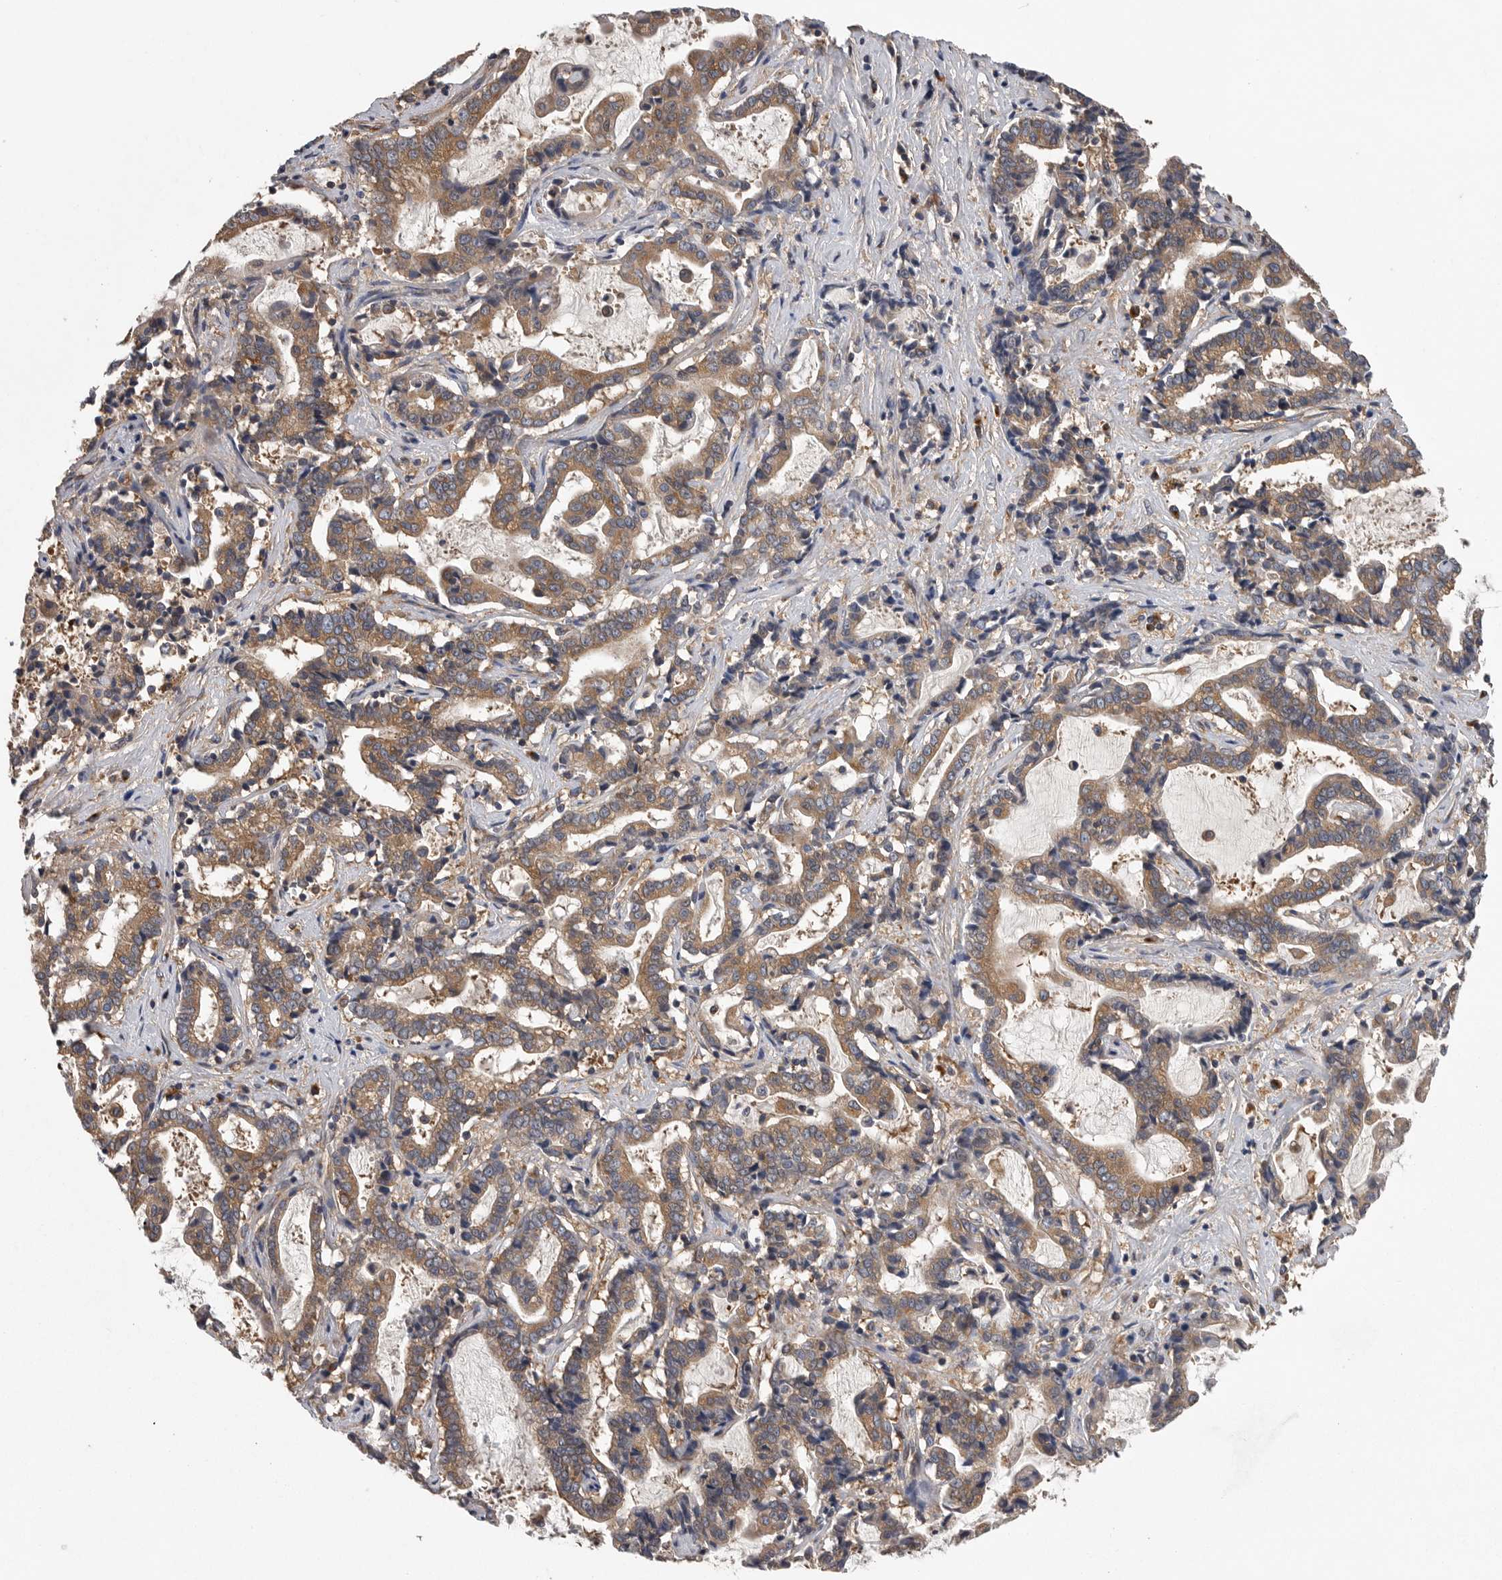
{"staining": {"intensity": "moderate", "quantity": ">75%", "location": "cytoplasmic/membranous"}, "tissue": "liver cancer", "cell_type": "Tumor cells", "image_type": "cancer", "snomed": [{"axis": "morphology", "description": "Cholangiocarcinoma"}, {"axis": "topography", "description": "Liver"}], "caption": "High-power microscopy captured an immunohistochemistry histopathology image of cholangiocarcinoma (liver), revealing moderate cytoplasmic/membranous expression in about >75% of tumor cells.", "gene": "OXR1", "patient": {"sex": "male", "age": 57}}